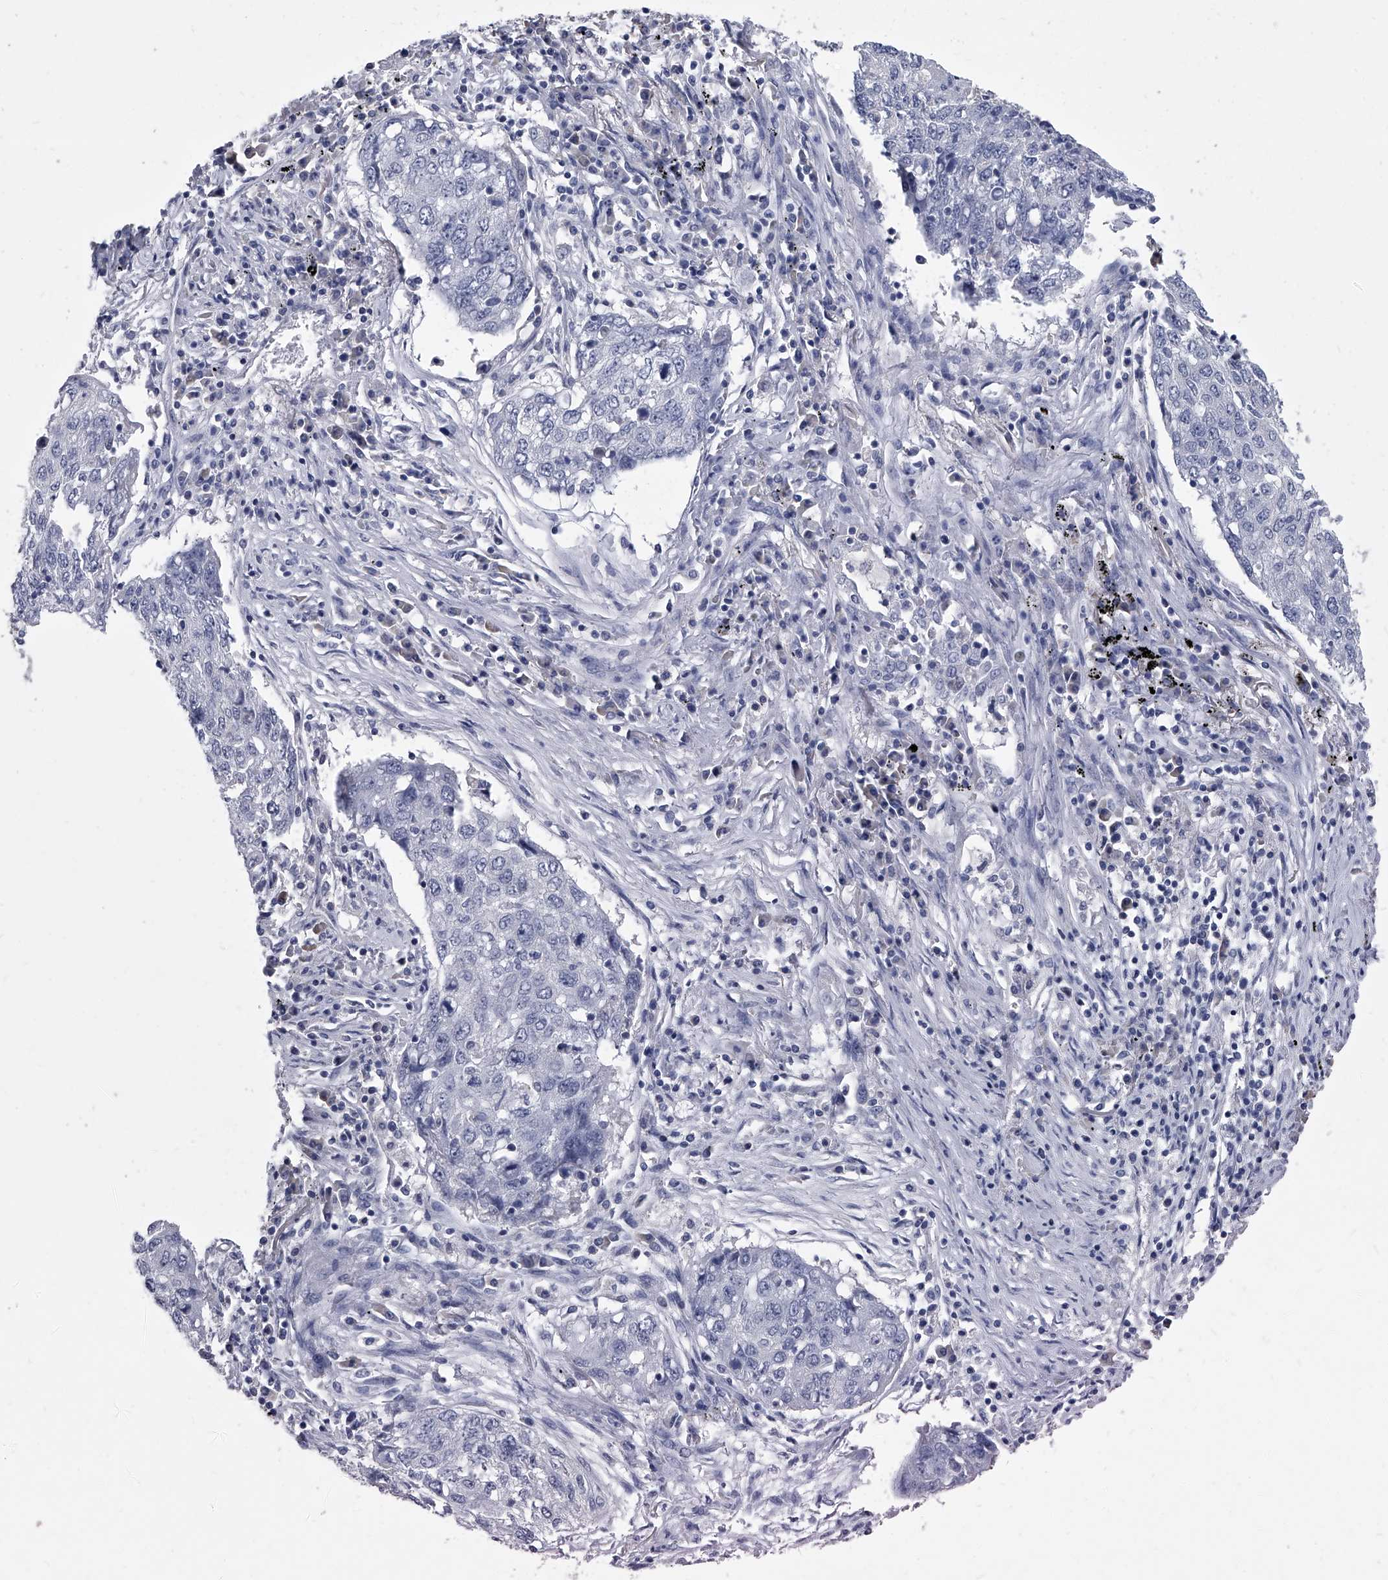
{"staining": {"intensity": "negative", "quantity": "none", "location": "none"}, "tissue": "lung cancer", "cell_type": "Tumor cells", "image_type": "cancer", "snomed": [{"axis": "morphology", "description": "Squamous cell carcinoma, NOS"}, {"axis": "topography", "description": "Lung"}], "caption": "This is an immunohistochemistry (IHC) image of human lung squamous cell carcinoma. There is no staining in tumor cells.", "gene": "BCAS1", "patient": {"sex": "female", "age": 63}}